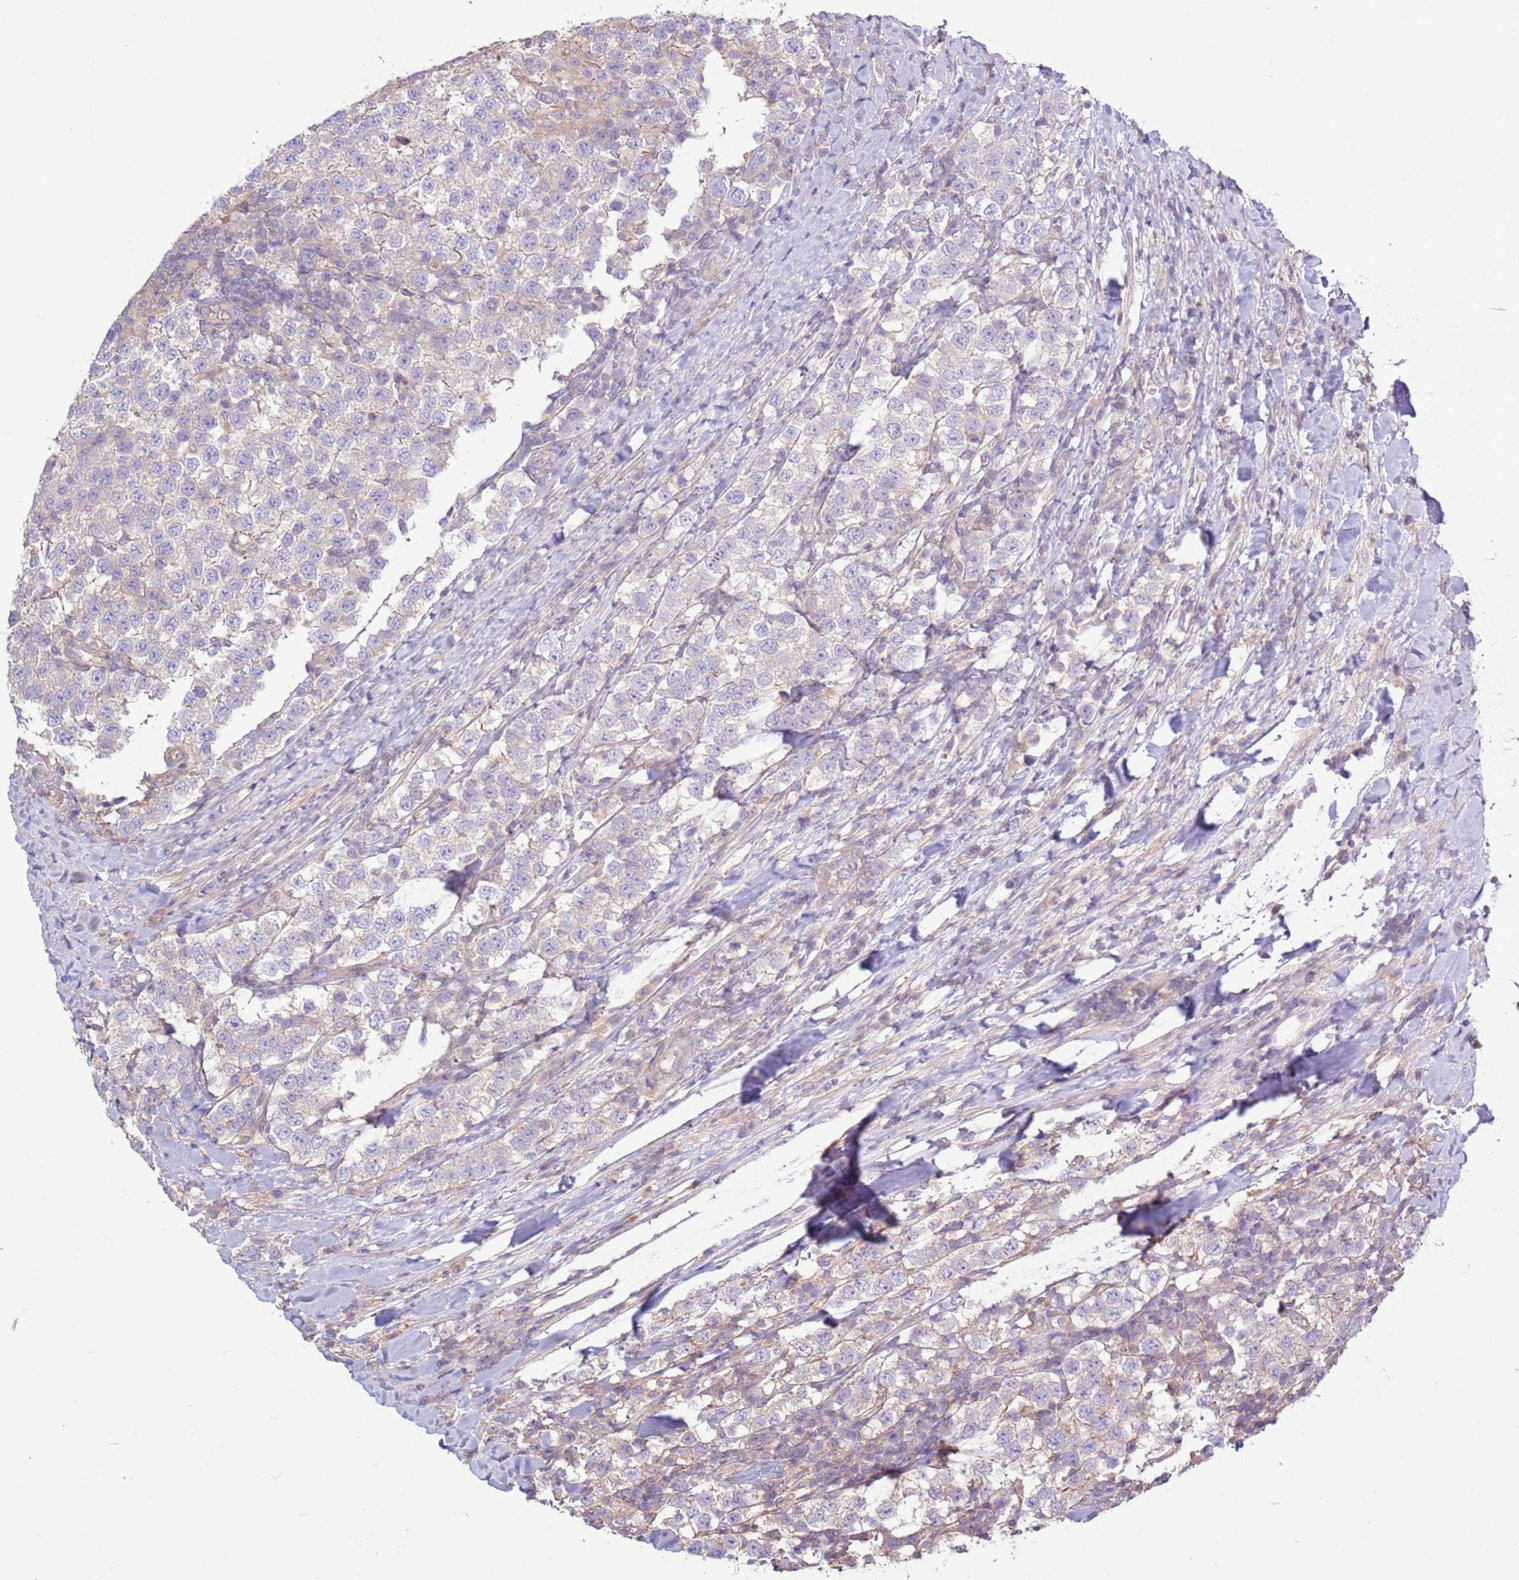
{"staining": {"intensity": "negative", "quantity": "none", "location": "none"}, "tissue": "testis cancer", "cell_type": "Tumor cells", "image_type": "cancer", "snomed": [{"axis": "morphology", "description": "Seminoma, NOS"}, {"axis": "topography", "description": "Testis"}], "caption": "Immunohistochemistry (IHC) of testis cancer exhibits no positivity in tumor cells.", "gene": "EVA1B", "patient": {"sex": "male", "age": 34}}